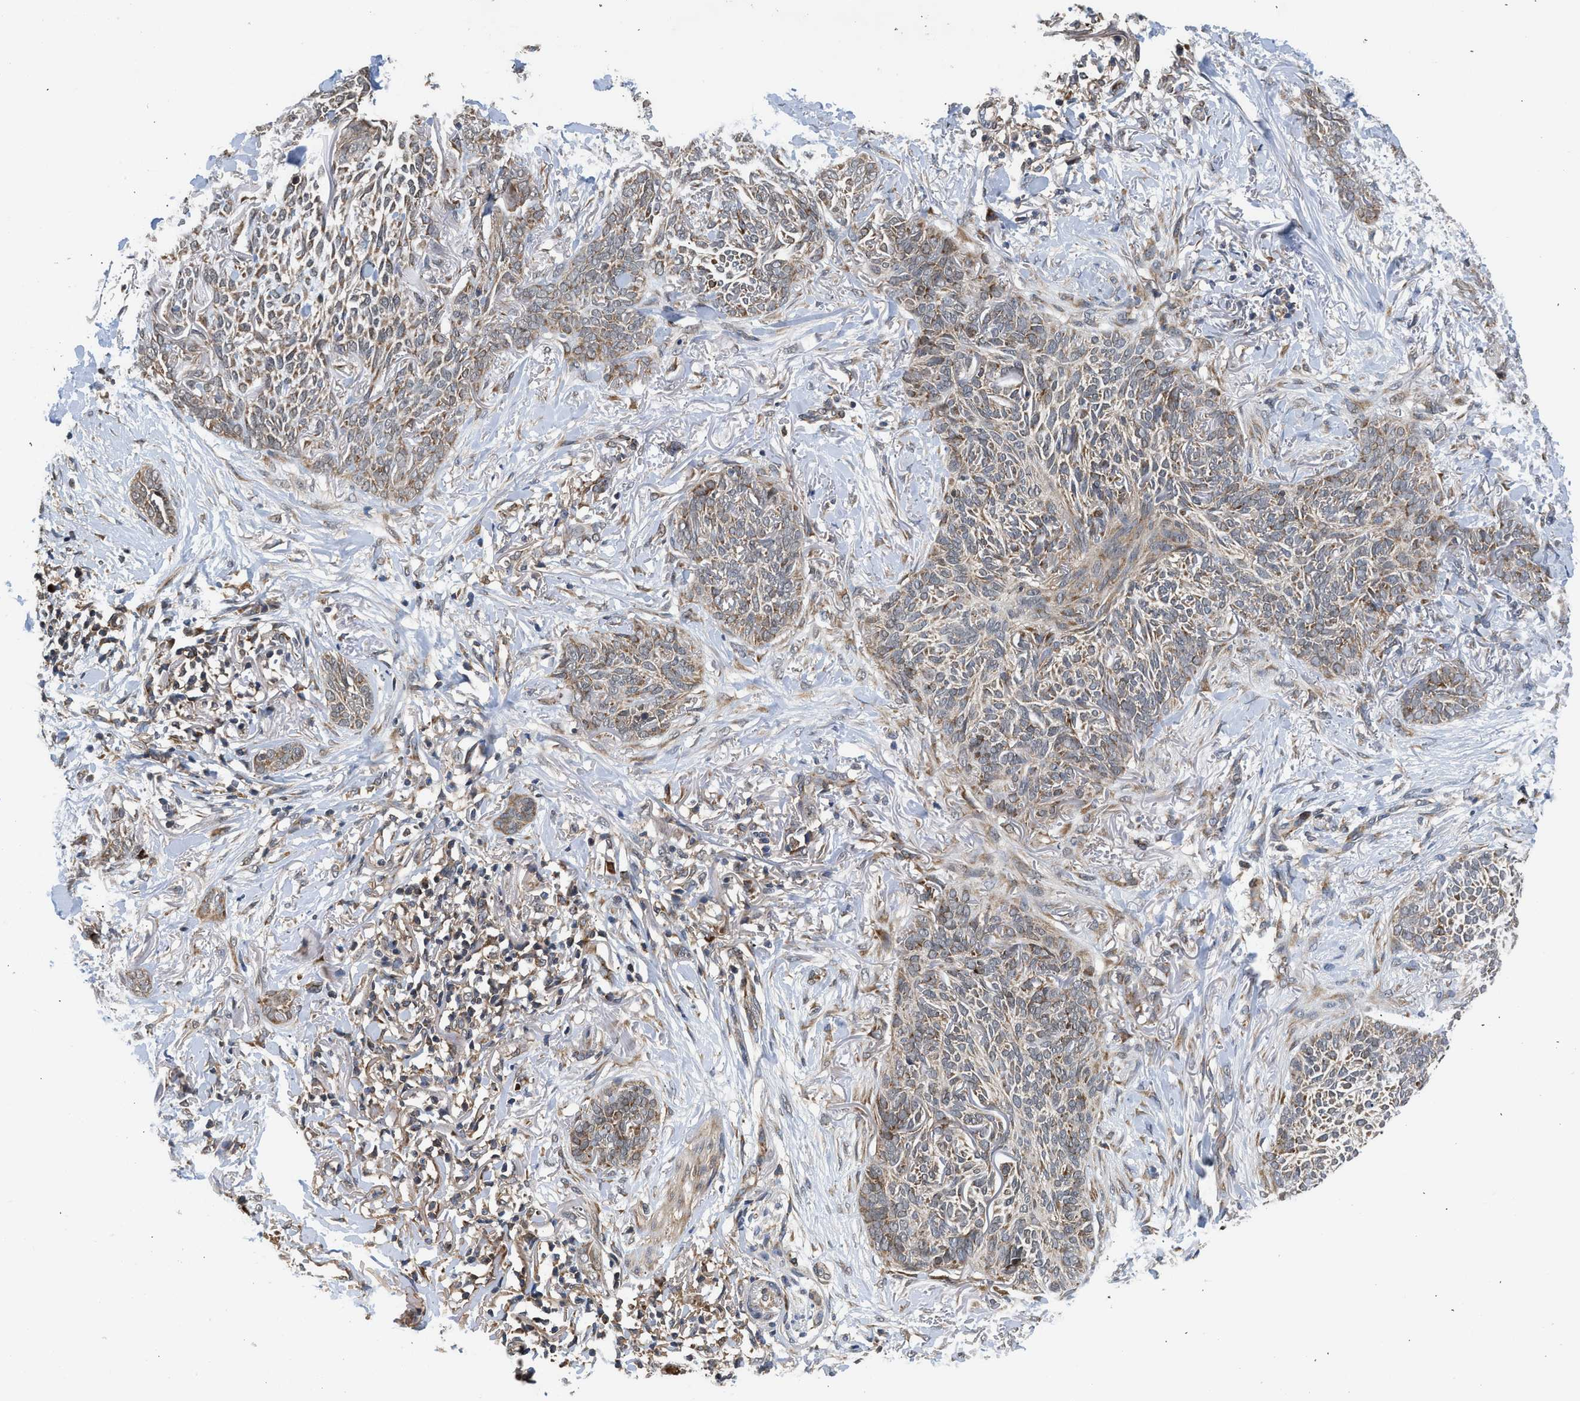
{"staining": {"intensity": "weak", "quantity": "25%-75%", "location": "cytoplasmic/membranous"}, "tissue": "skin cancer", "cell_type": "Tumor cells", "image_type": "cancer", "snomed": [{"axis": "morphology", "description": "Basal cell carcinoma"}, {"axis": "topography", "description": "Skin"}], "caption": "A brown stain labels weak cytoplasmic/membranous positivity of a protein in skin basal cell carcinoma tumor cells.", "gene": "POLG2", "patient": {"sex": "female", "age": 84}}